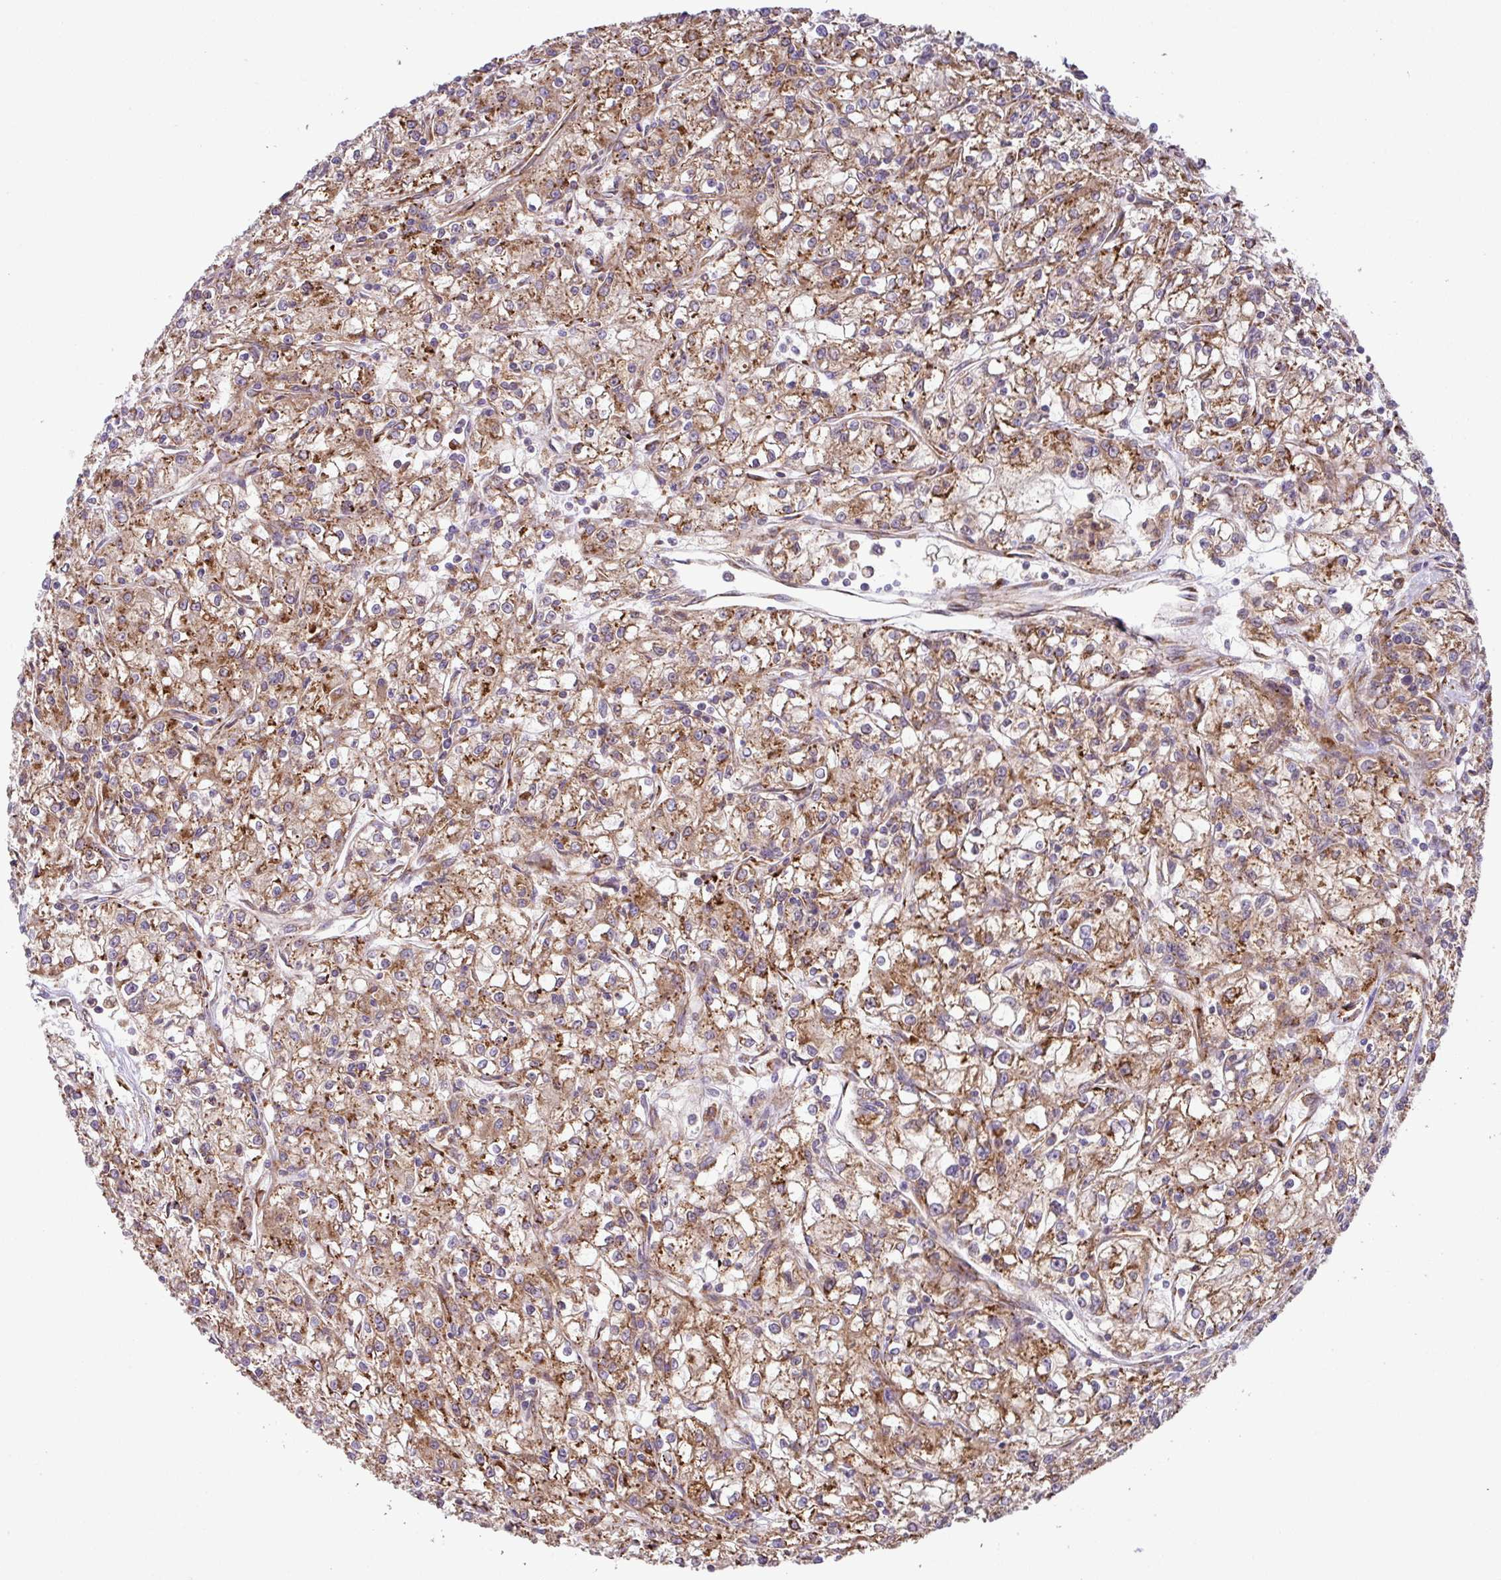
{"staining": {"intensity": "moderate", "quantity": ">75%", "location": "cytoplasmic/membranous"}, "tissue": "renal cancer", "cell_type": "Tumor cells", "image_type": "cancer", "snomed": [{"axis": "morphology", "description": "Adenocarcinoma, NOS"}, {"axis": "topography", "description": "Kidney"}], "caption": "This image reveals immunohistochemistry staining of human renal adenocarcinoma, with medium moderate cytoplasmic/membranous positivity in approximately >75% of tumor cells.", "gene": "SLC39A7", "patient": {"sex": "female", "age": 59}}